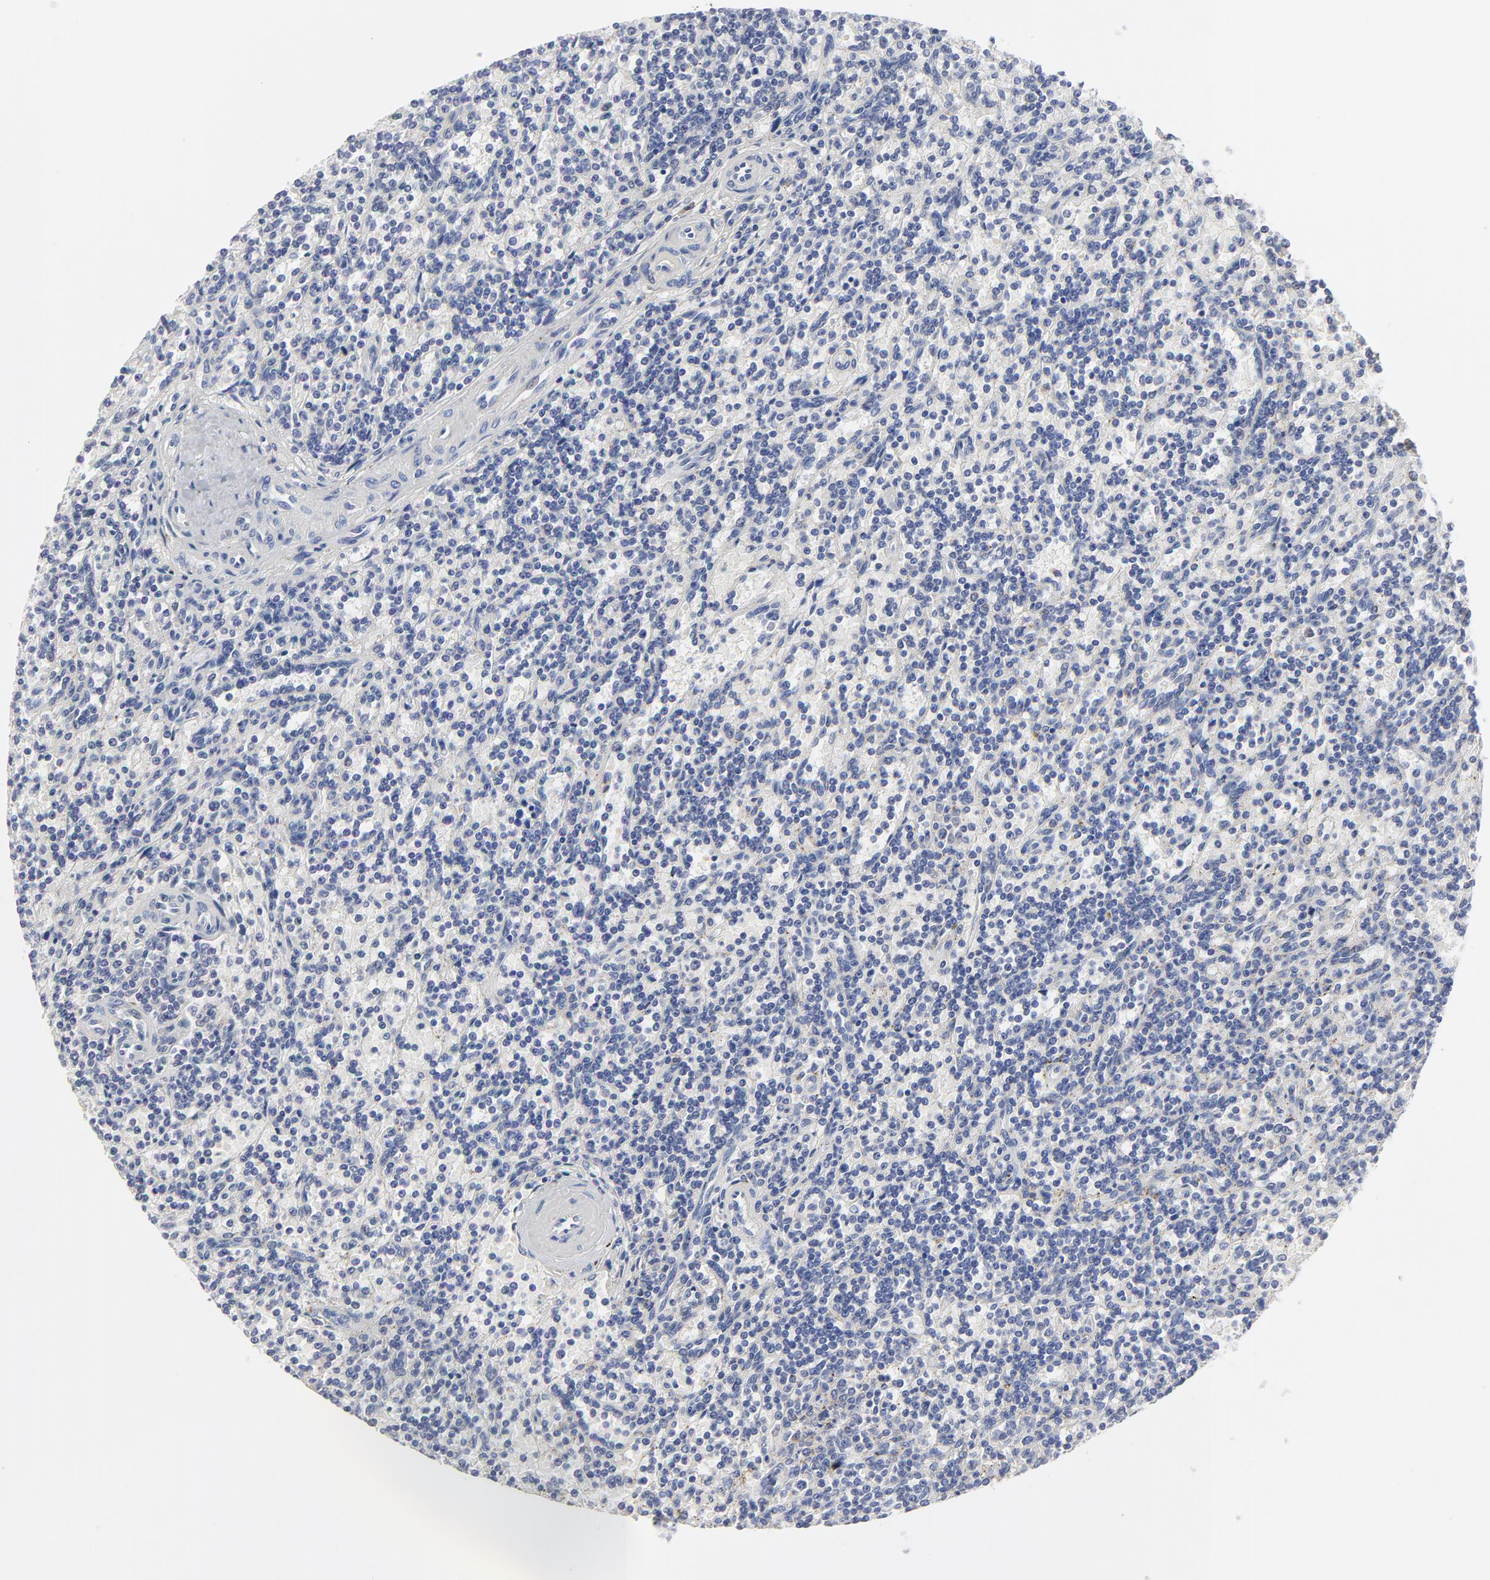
{"staining": {"intensity": "negative", "quantity": "none", "location": "none"}, "tissue": "lymphoma", "cell_type": "Tumor cells", "image_type": "cancer", "snomed": [{"axis": "morphology", "description": "Malignant lymphoma, non-Hodgkin's type, Low grade"}, {"axis": "topography", "description": "Spleen"}], "caption": "There is no significant positivity in tumor cells of lymphoma.", "gene": "TRIM22", "patient": {"sex": "male", "age": 73}}